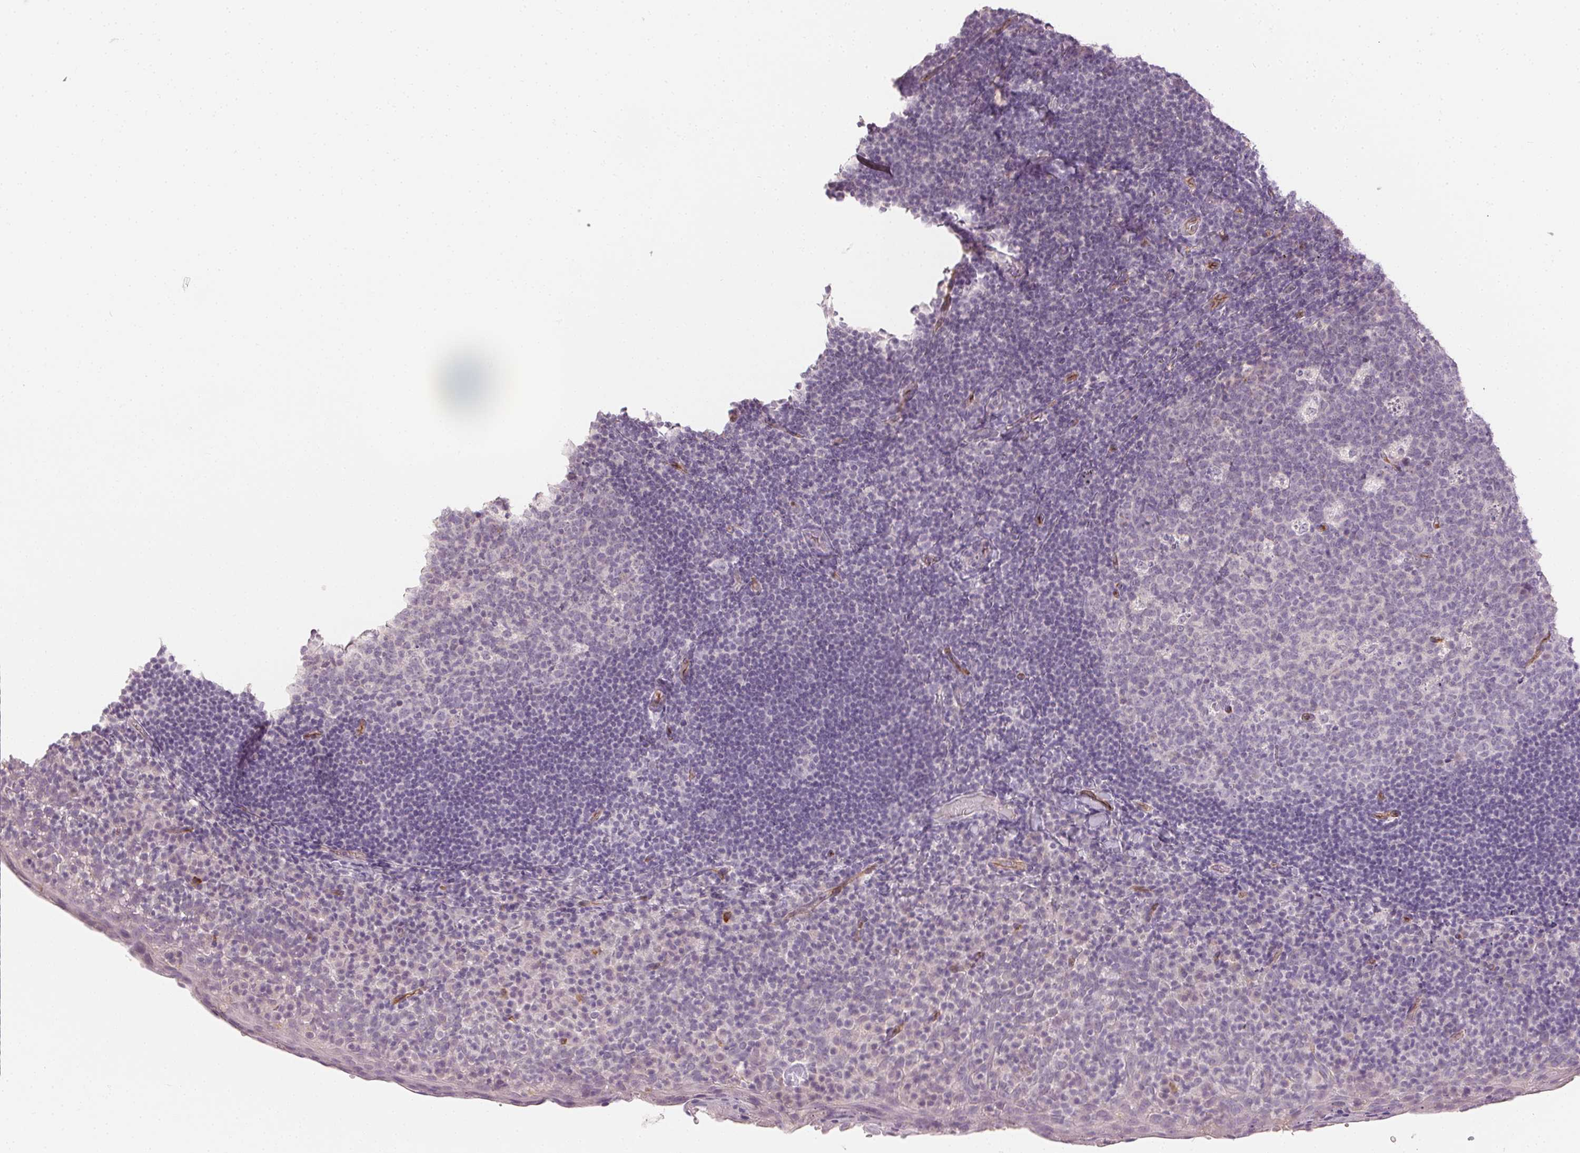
{"staining": {"intensity": "negative", "quantity": "none", "location": "none"}, "tissue": "tonsil", "cell_type": "Germinal center cells", "image_type": "normal", "snomed": [{"axis": "morphology", "description": "Normal tissue, NOS"}, {"axis": "topography", "description": "Tonsil"}], "caption": "IHC photomicrograph of normal tonsil stained for a protein (brown), which shows no expression in germinal center cells.", "gene": "PODXL", "patient": {"sex": "male", "age": 17}}